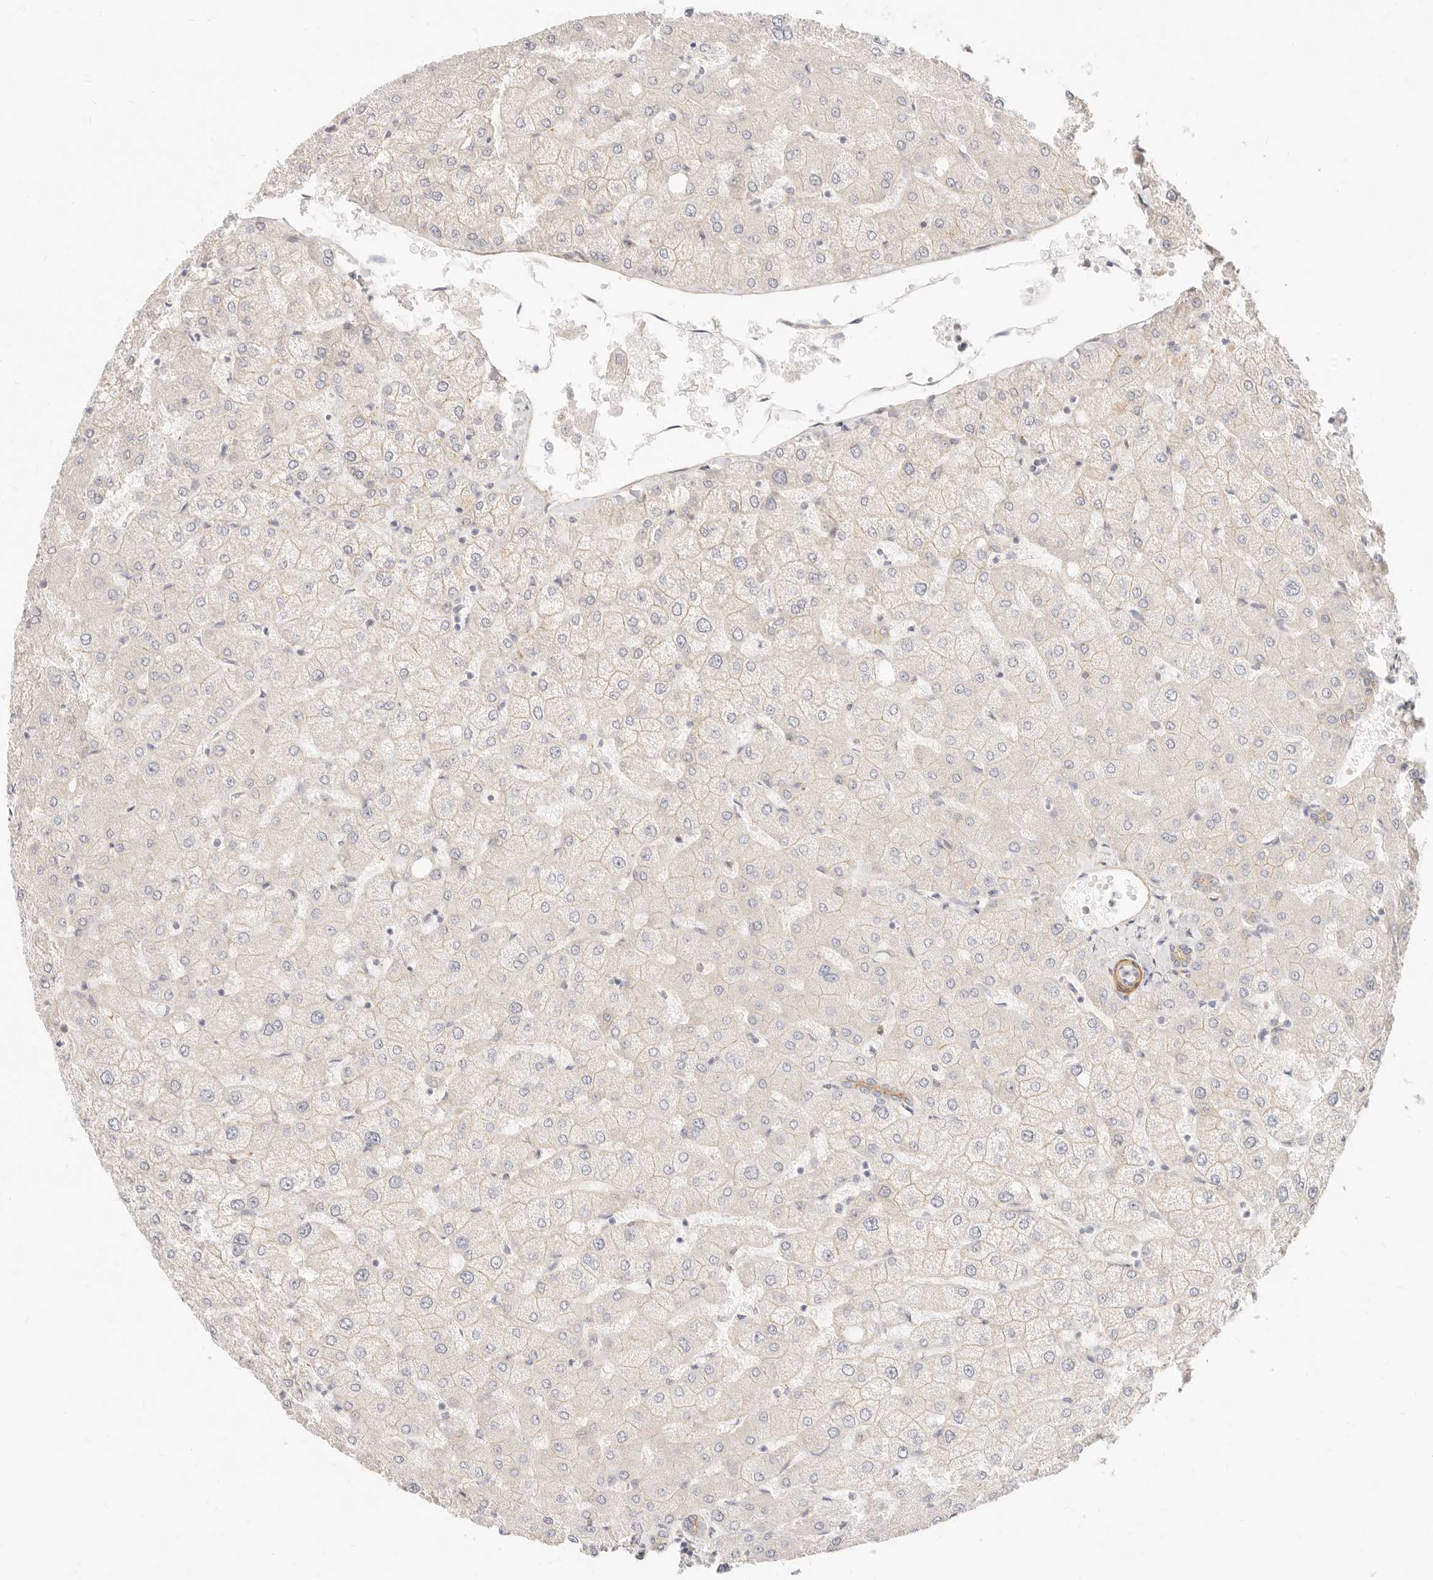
{"staining": {"intensity": "negative", "quantity": "none", "location": "none"}, "tissue": "liver", "cell_type": "Cholangiocytes", "image_type": "normal", "snomed": [{"axis": "morphology", "description": "Normal tissue, NOS"}, {"axis": "topography", "description": "Liver"}], "caption": "Photomicrograph shows no protein positivity in cholangiocytes of unremarkable liver.", "gene": "UBXN10", "patient": {"sex": "female", "age": 54}}